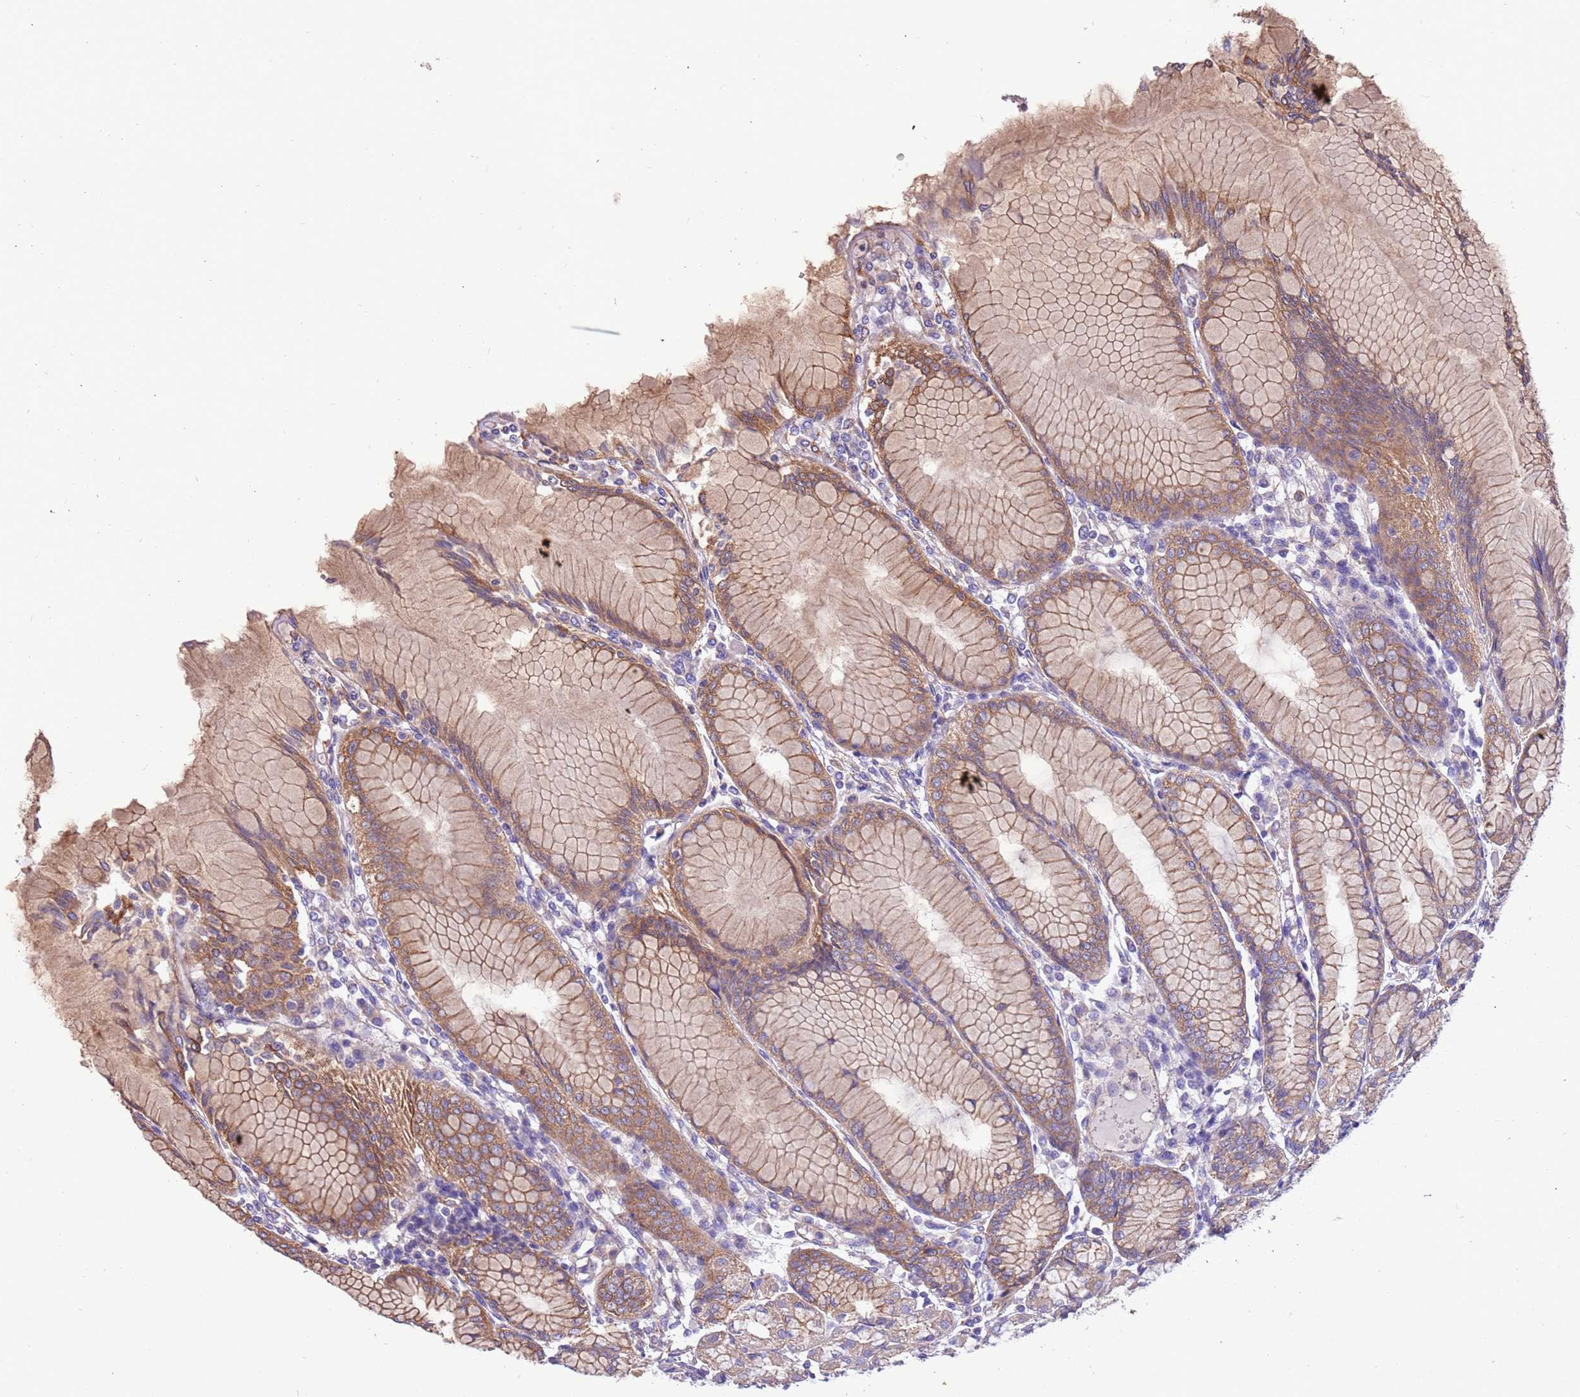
{"staining": {"intensity": "moderate", "quantity": ">75%", "location": "cytoplasmic/membranous"}, "tissue": "stomach", "cell_type": "Glandular cells", "image_type": "normal", "snomed": [{"axis": "morphology", "description": "Normal tissue, NOS"}, {"axis": "topography", "description": "Stomach"}], "caption": "Stomach stained with a brown dye shows moderate cytoplasmic/membranous positive expression in about >75% of glandular cells.", "gene": "NAALADL1", "patient": {"sex": "female", "age": 57}}